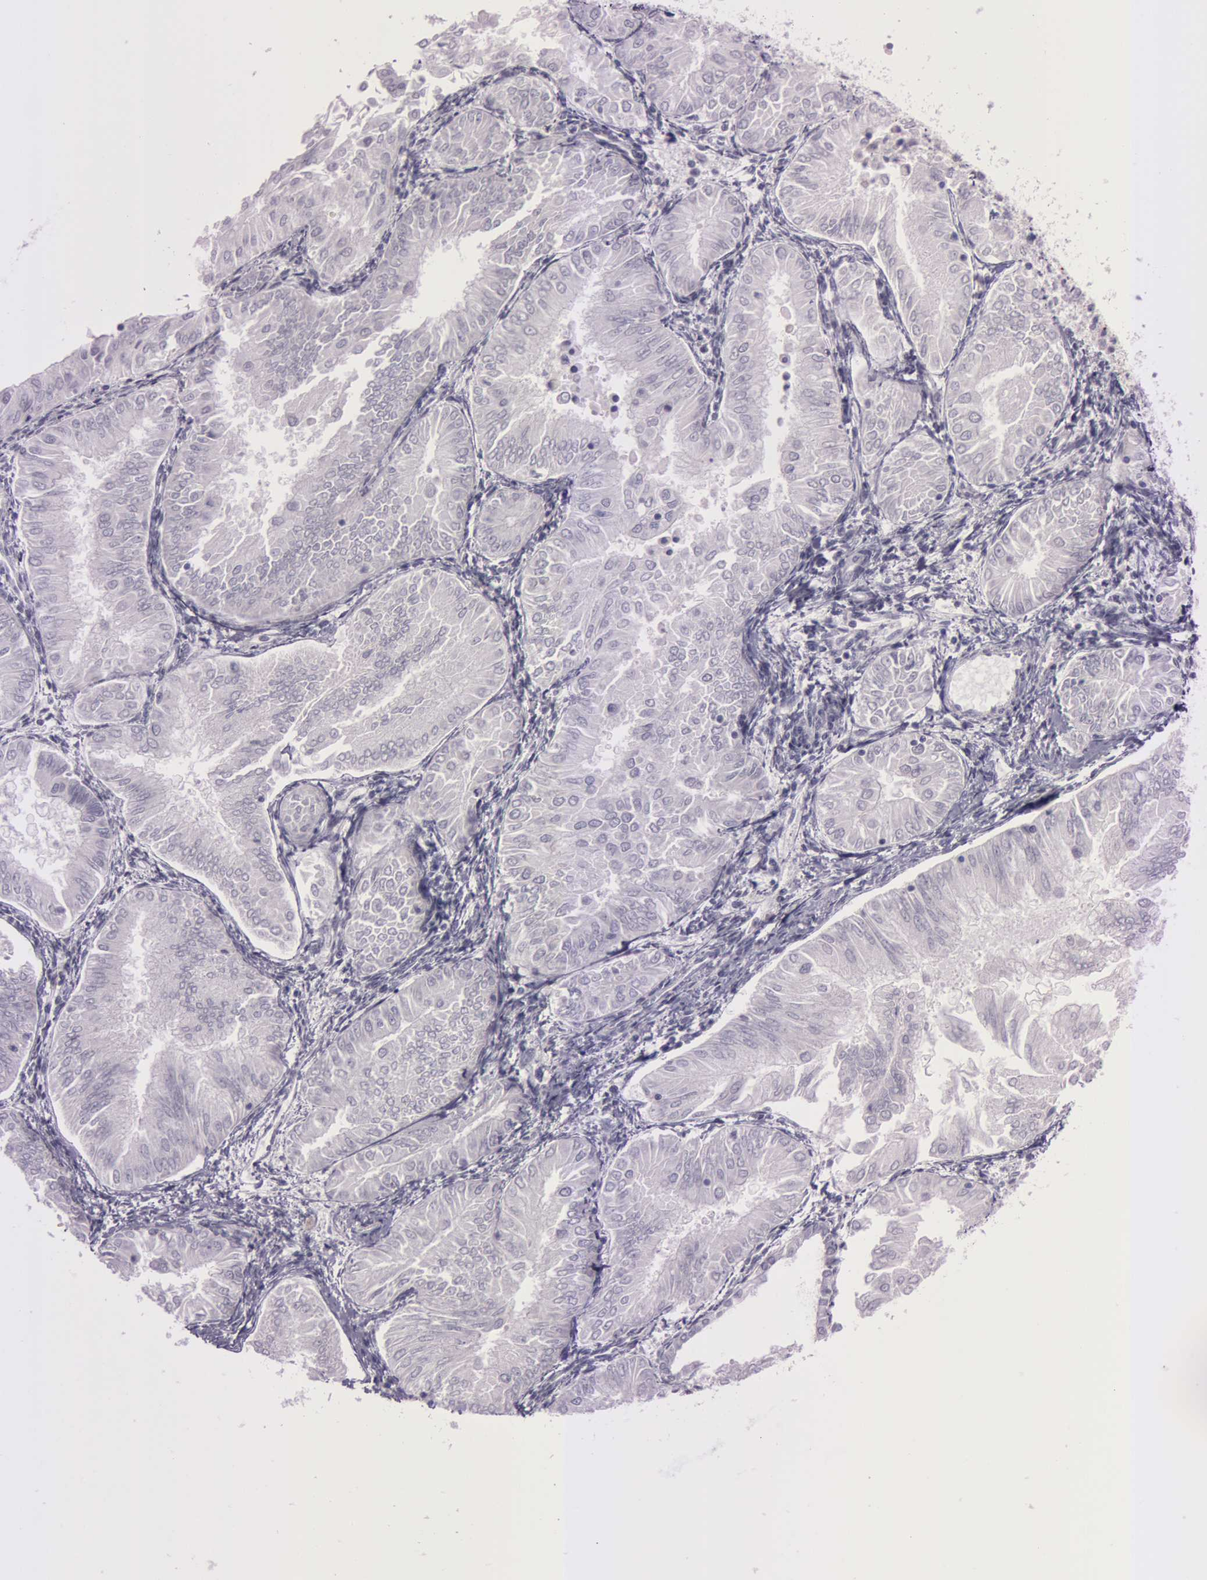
{"staining": {"intensity": "negative", "quantity": "none", "location": "none"}, "tissue": "endometrial cancer", "cell_type": "Tumor cells", "image_type": "cancer", "snomed": [{"axis": "morphology", "description": "Adenocarcinoma, NOS"}, {"axis": "topography", "description": "Endometrium"}], "caption": "IHC histopathology image of neoplastic tissue: human endometrial adenocarcinoma stained with DAB exhibits no significant protein expression in tumor cells.", "gene": "S100A7", "patient": {"sex": "female", "age": 53}}